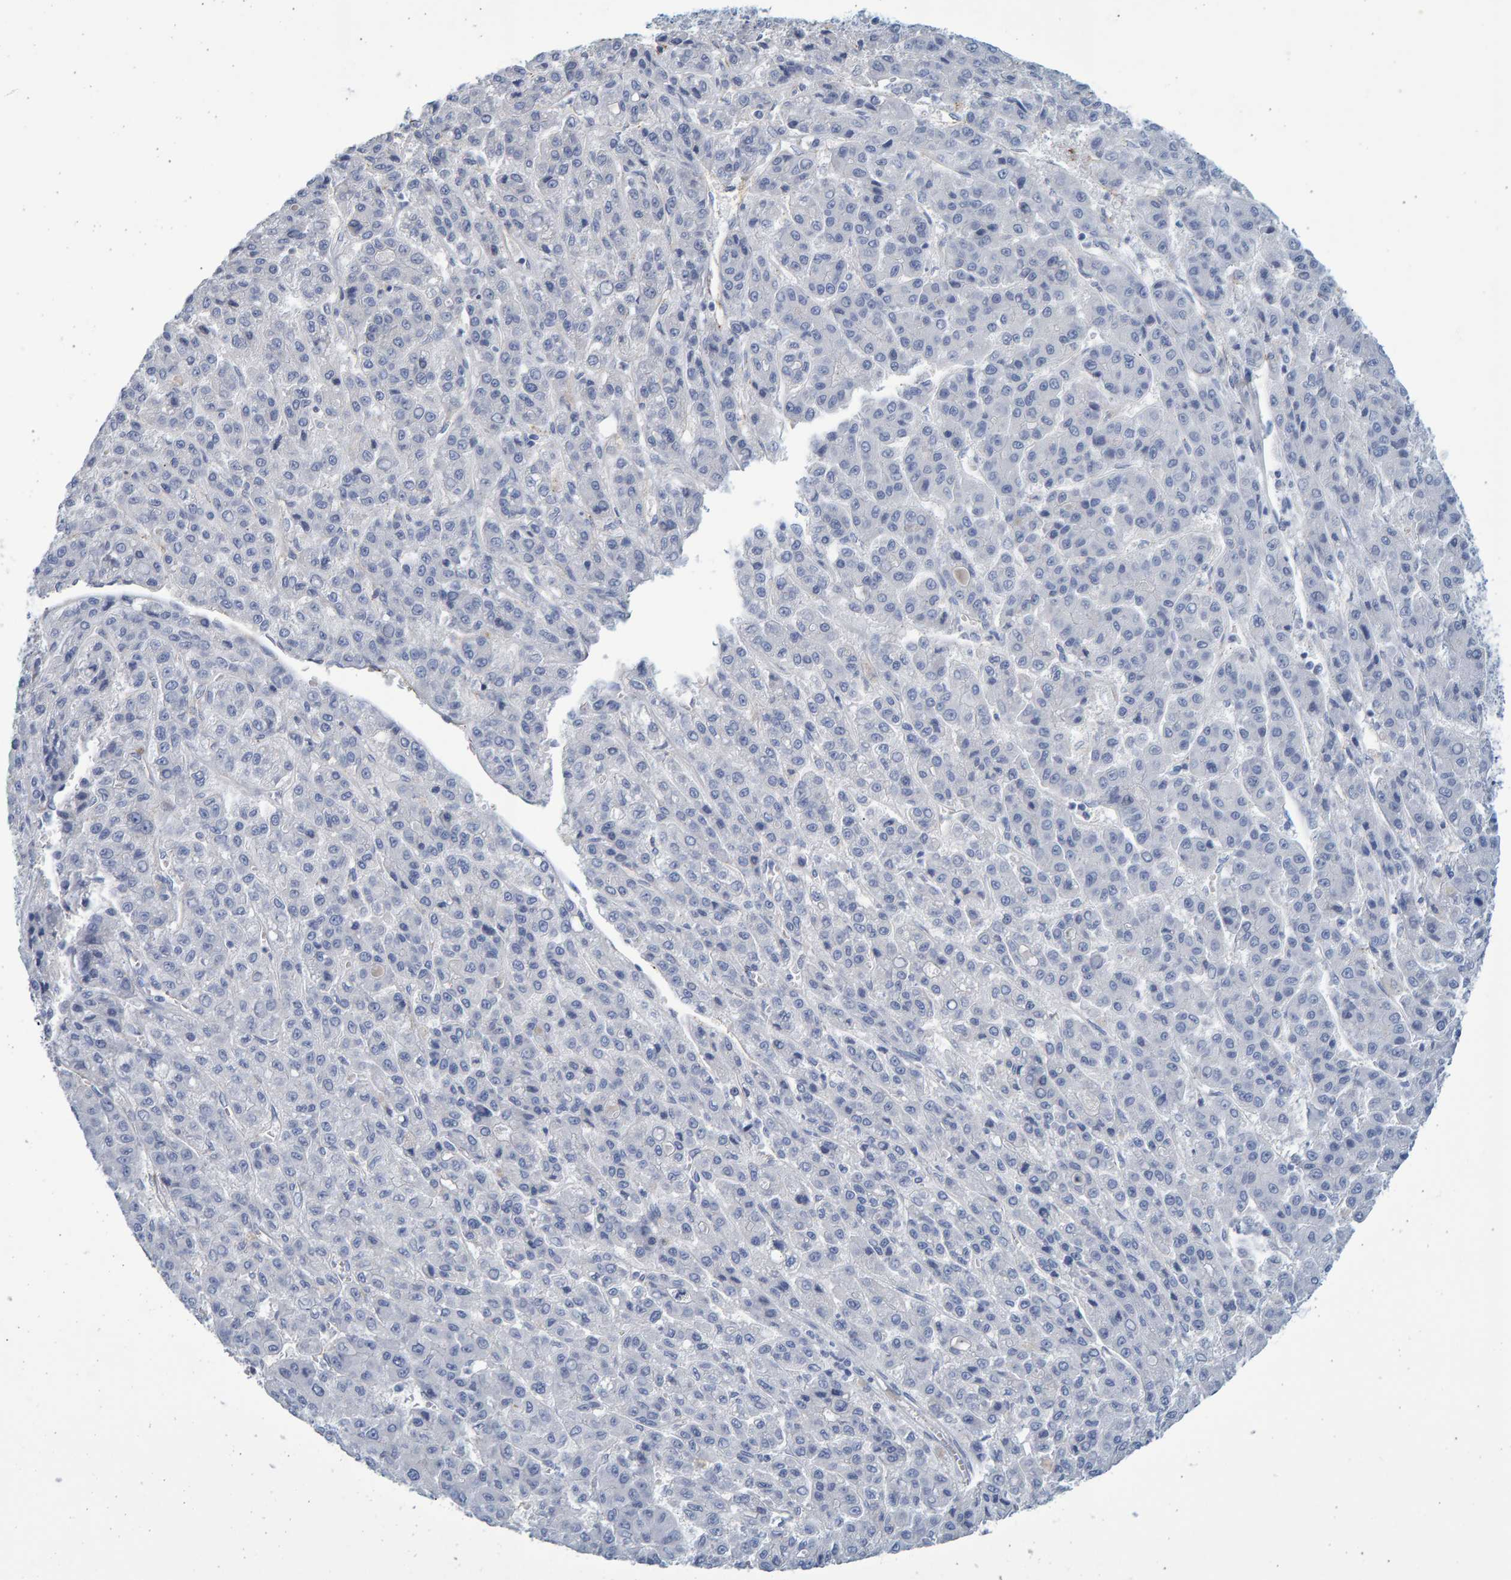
{"staining": {"intensity": "negative", "quantity": "none", "location": "none"}, "tissue": "liver cancer", "cell_type": "Tumor cells", "image_type": "cancer", "snomed": [{"axis": "morphology", "description": "Carcinoma, Hepatocellular, NOS"}, {"axis": "topography", "description": "Liver"}], "caption": "DAB immunohistochemical staining of human liver hepatocellular carcinoma shows no significant positivity in tumor cells.", "gene": "SLC34A3", "patient": {"sex": "male", "age": 70}}